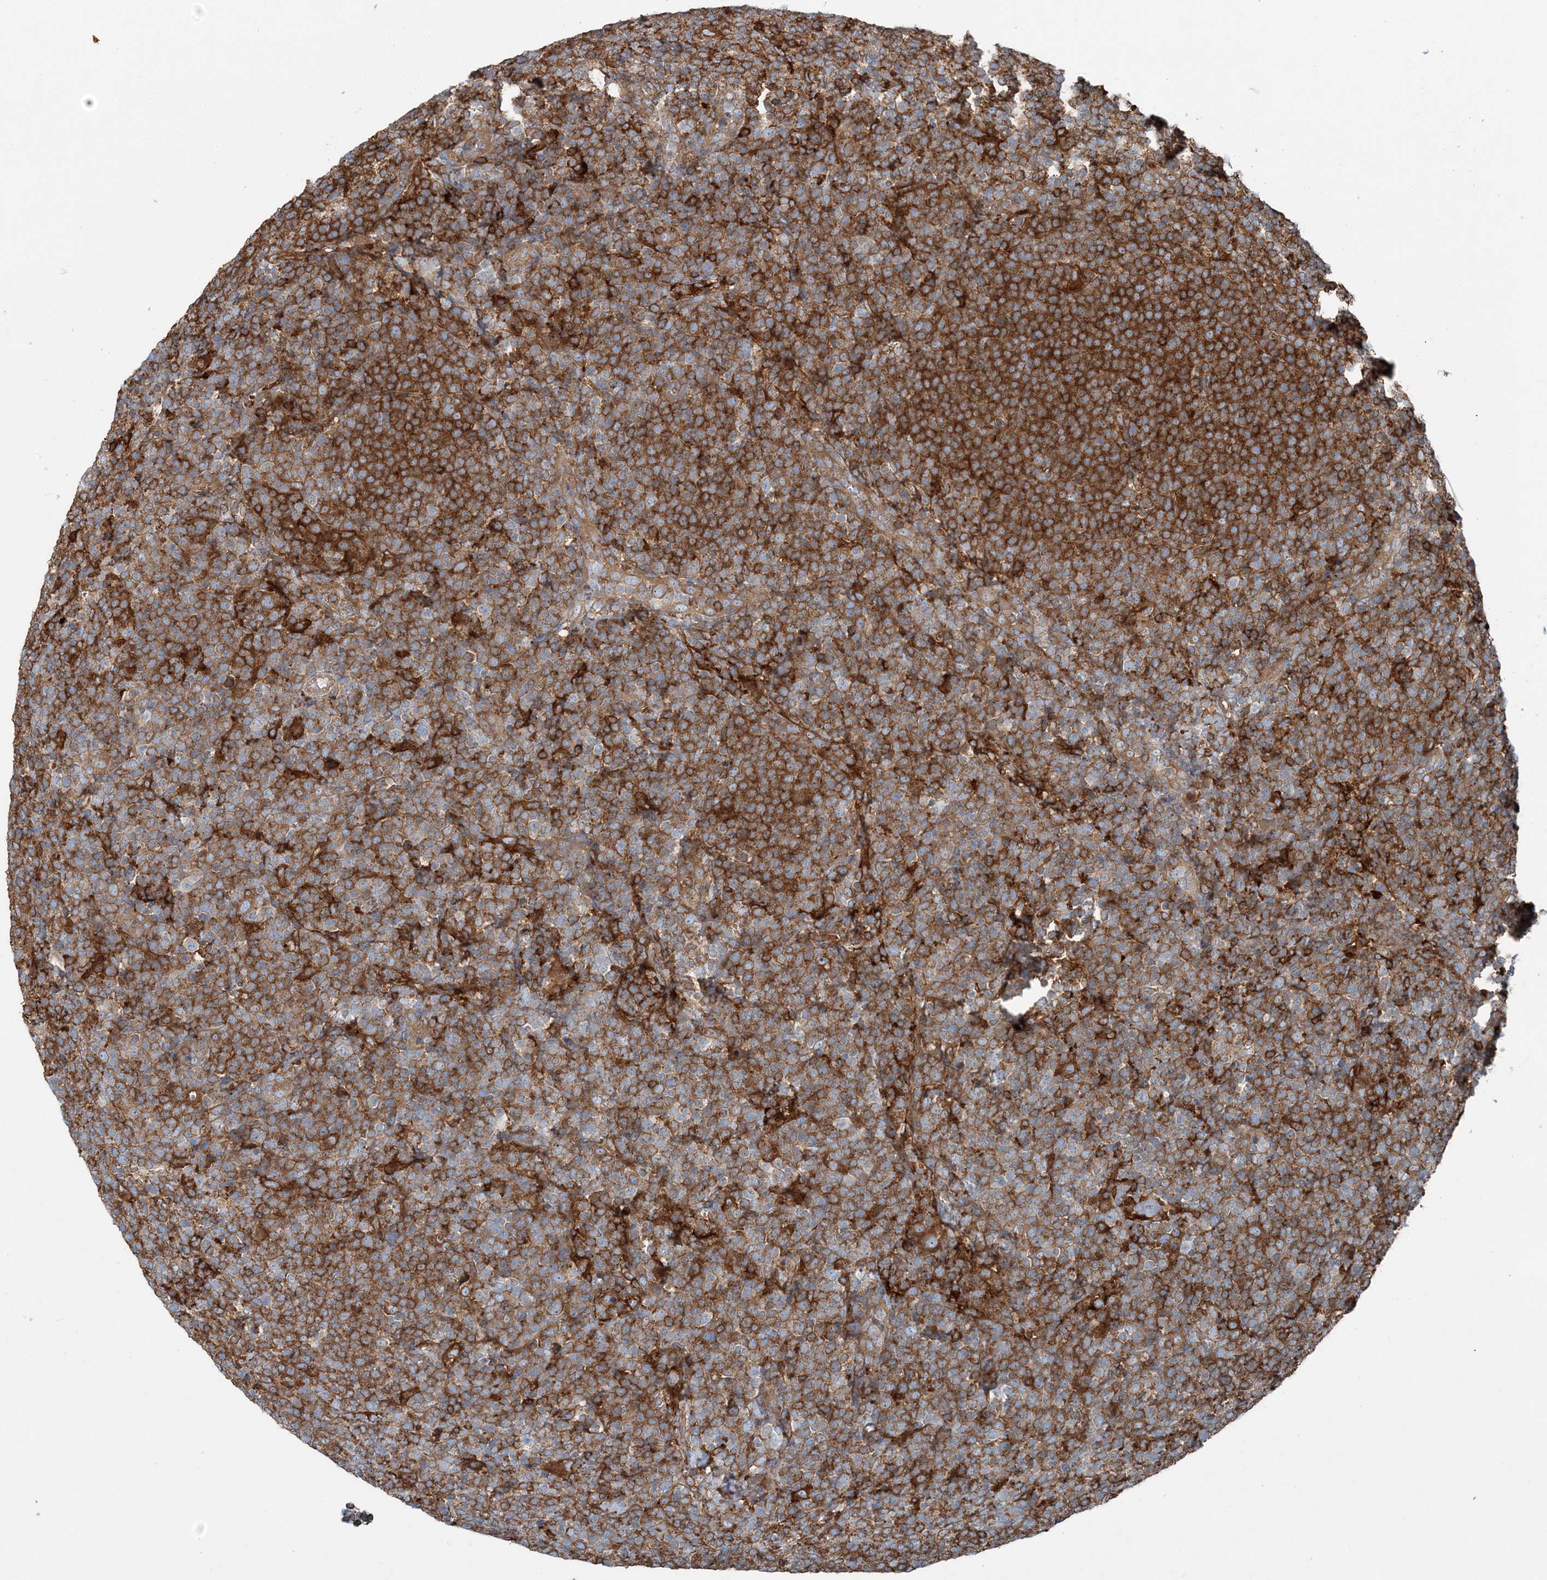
{"staining": {"intensity": "strong", "quantity": ">75%", "location": "cytoplasmic/membranous"}, "tissue": "lymphoma", "cell_type": "Tumor cells", "image_type": "cancer", "snomed": [{"axis": "morphology", "description": "Malignant lymphoma, non-Hodgkin's type, High grade"}, {"axis": "topography", "description": "Lymph node"}], "caption": "High-power microscopy captured an immunohistochemistry (IHC) photomicrograph of lymphoma, revealing strong cytoplasmic/membranous positivity in approximately >75% of tumor cells.", "gene": "SNX2", "patient": {"sex": "male", "age": 61}}